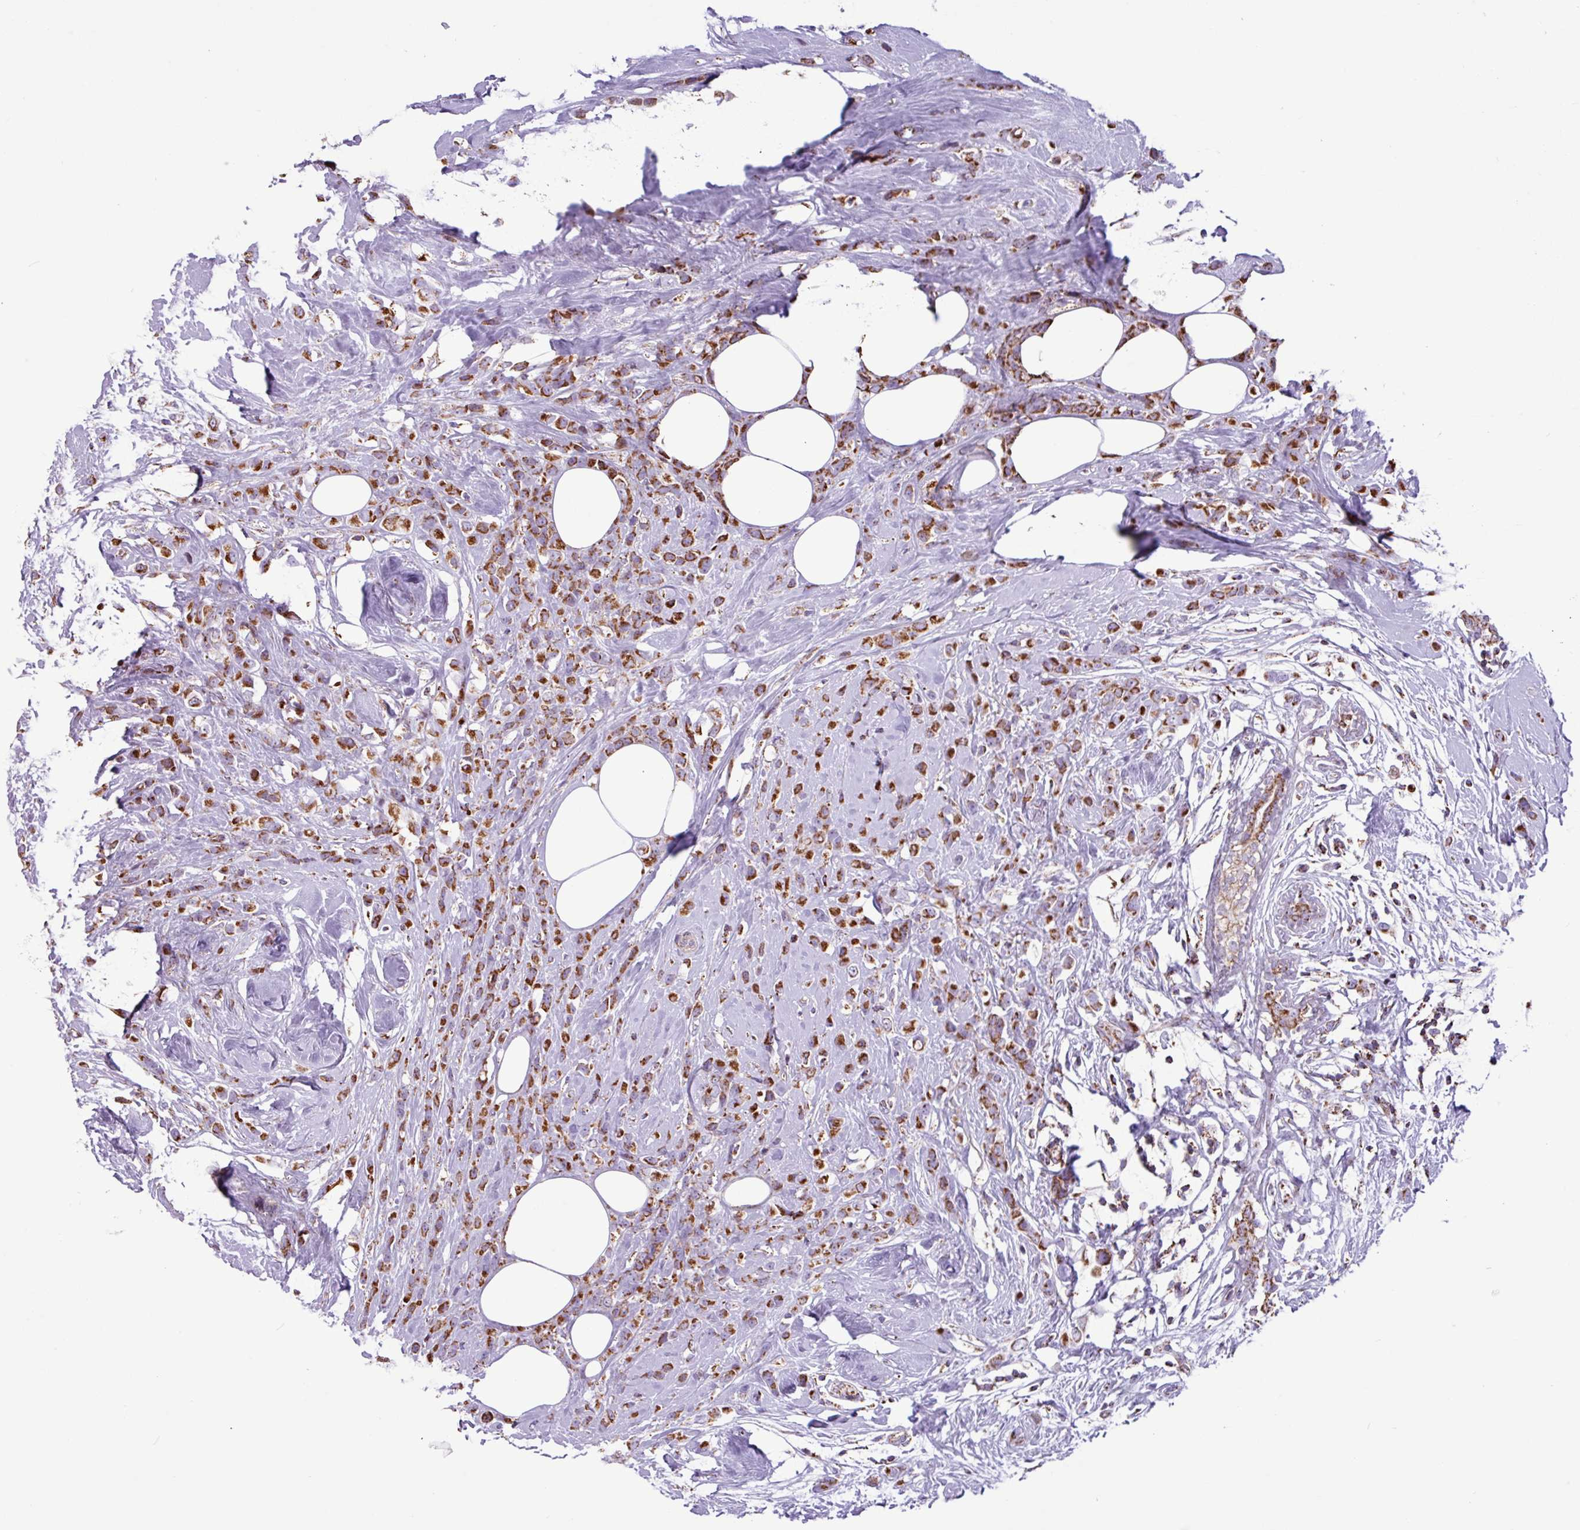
{"staining": {"intensity": "moderate", "quantity": ">75%", "location": "cytoplasmic/membranous"}, "tissue": "breast cancer", "cell_type": "Tumor cells", "image_type": "cancer", "snomed": [{"axis": "morphology", "description": "Duct carcinoma"}, {"axis": "topography", "description": "Breast"}], "caption": "This image displays IHC staining of intraductal carcinoma (breast), with medium moderate cytoplasmic/membranous staining in about >75% of tumor cells.", "gene": "RTL3", "patient": {"sex": "female", "age": 80}}